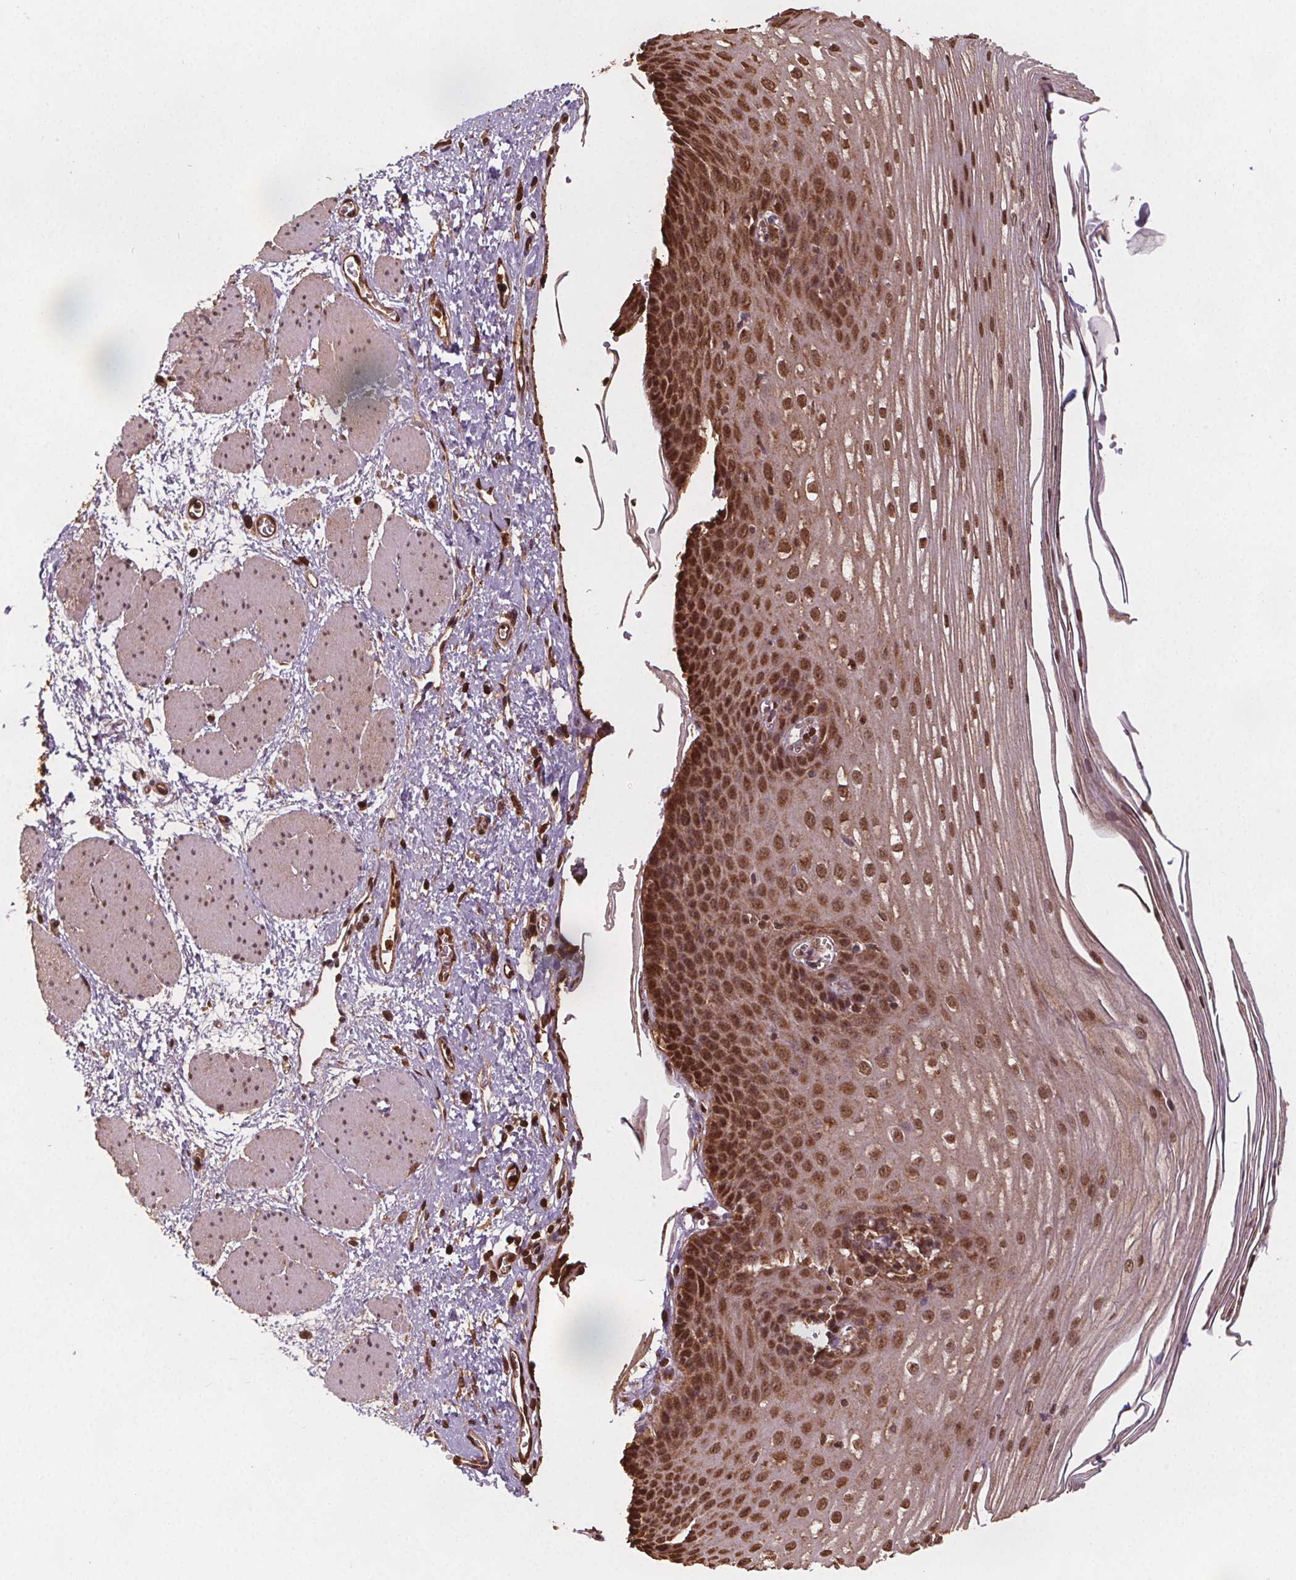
{"staining": {"intensity": "moderate", "quantity": ">75%", "location": "cytoplasmic/membranous,nuclear"}, "tissue": "esophagus", "cell_type": "Squamous epithelial cells", "image_type": "normal", "snomed": [{"axis": "morphology", "description": "Normal tissue, NOS"}, {"axis": "topography", "description": "Esophagus"}], "caption": "This is a histology image of immunohistochemistry (IHC) staining of unremarkable esophagus, which shows moderate positivity in the cytoplasmic/membranous,nuclear of squamous epithelial cells.", "gene": "ENO1", "patient": {"sex": "male", "age": 62}}